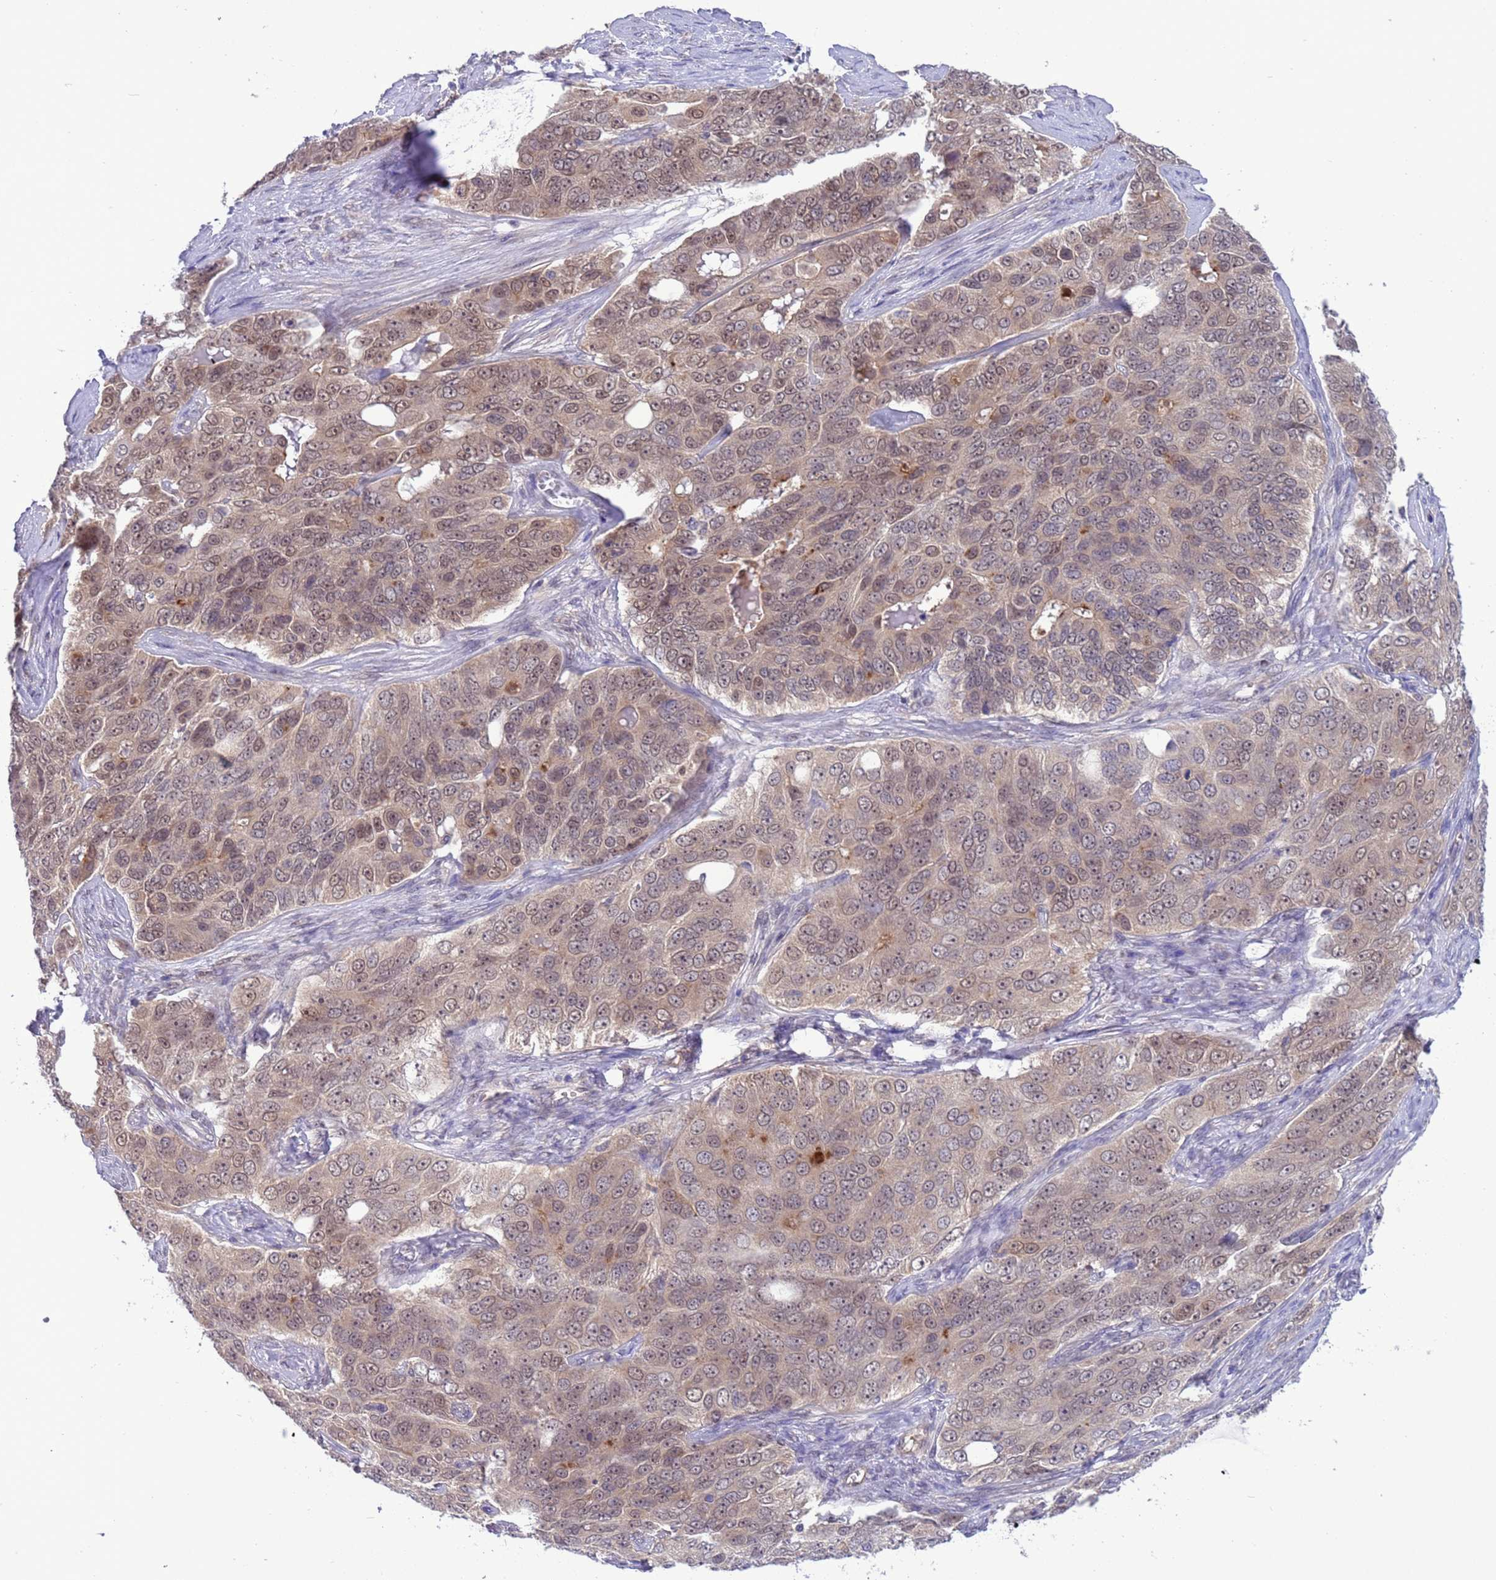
{"staining": {"intensity": "weak", "quantity": "25%-75%", "location": "cytoplasmic/membranous,nuclear"}, "tissue": "ovarian cancer", "cell_type": "Tumor cells", "image_type": "cancer", "snomed": [{"axis": "morphology", "description": "Carcinoma, endometroid"}, {"axis": "topography", "description": "Ovary"}], "caption": "DAB (3,3'-diaminobenzidine) immunohistochemical staining of human ovarian cancer (endometroid carcinoma) reveals weak cytoplasmic/membranous and nuclear protein positivity in approximately 25%-75% of tumor cells.", "gene": "ZNF461", "patient": {"sex": "female", "age": 51}}